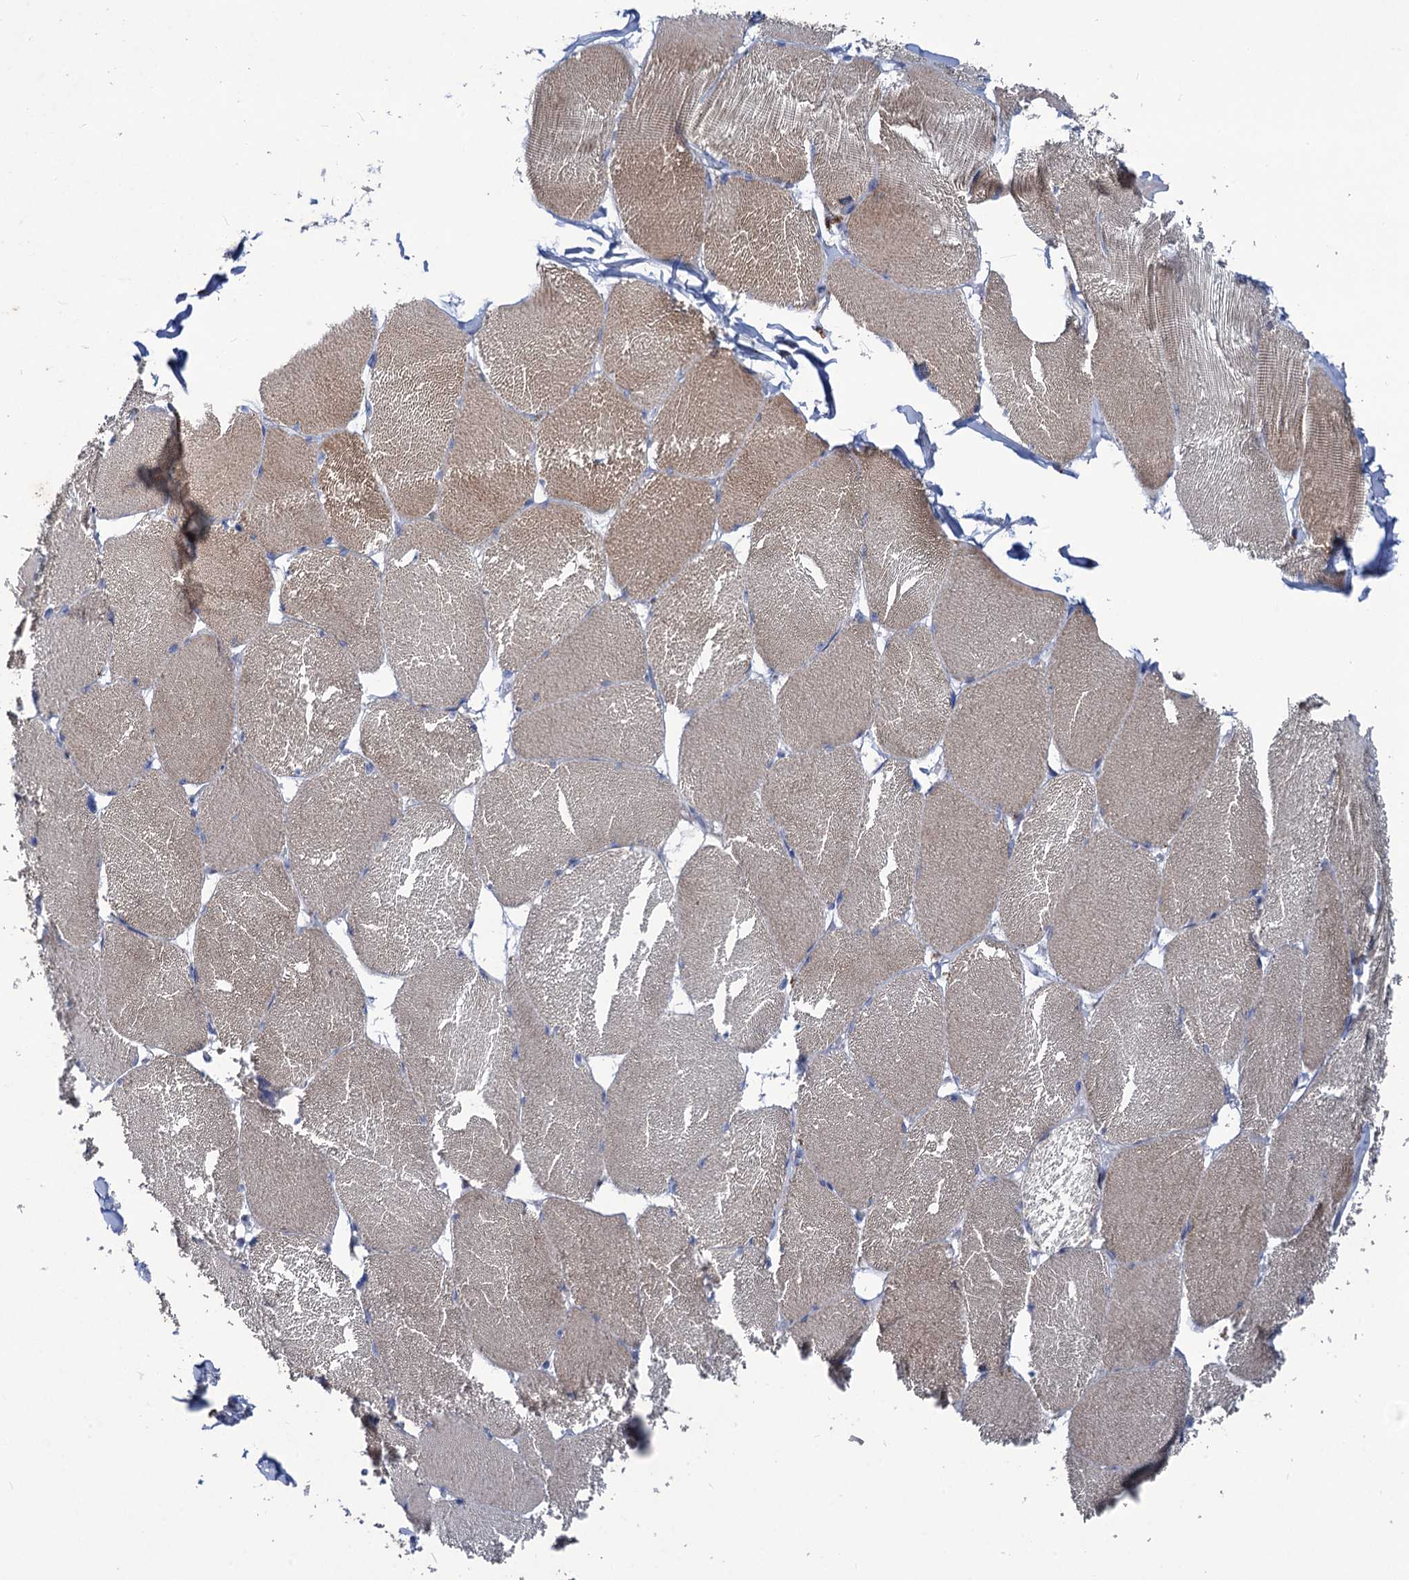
{"staining": {"intensity": "weak", "quantity": "25%-75%", "location": "cytoplasmic/membranous"}, "tissue": "skeletal muscle", "cell_type": "Myocytes", "image_type": "normal", "snomed": [{"axis": "morphology", "description": "Normal tissue, NOS"}, {"axis": "topography", "description": "Skin"}, {"axis": "topography", "description": "Skeletal muscle"}], "caption": "IHC (DAB (3,3'-diaminobenzidine)) staining of unremarkable human skeletal muscle shows weak cytoplasmic/membranous protein positivity in approximately 25%-75% of myocytes.", "gene": "ANKS3", "patient": {"sex": "male", "age": 83}}